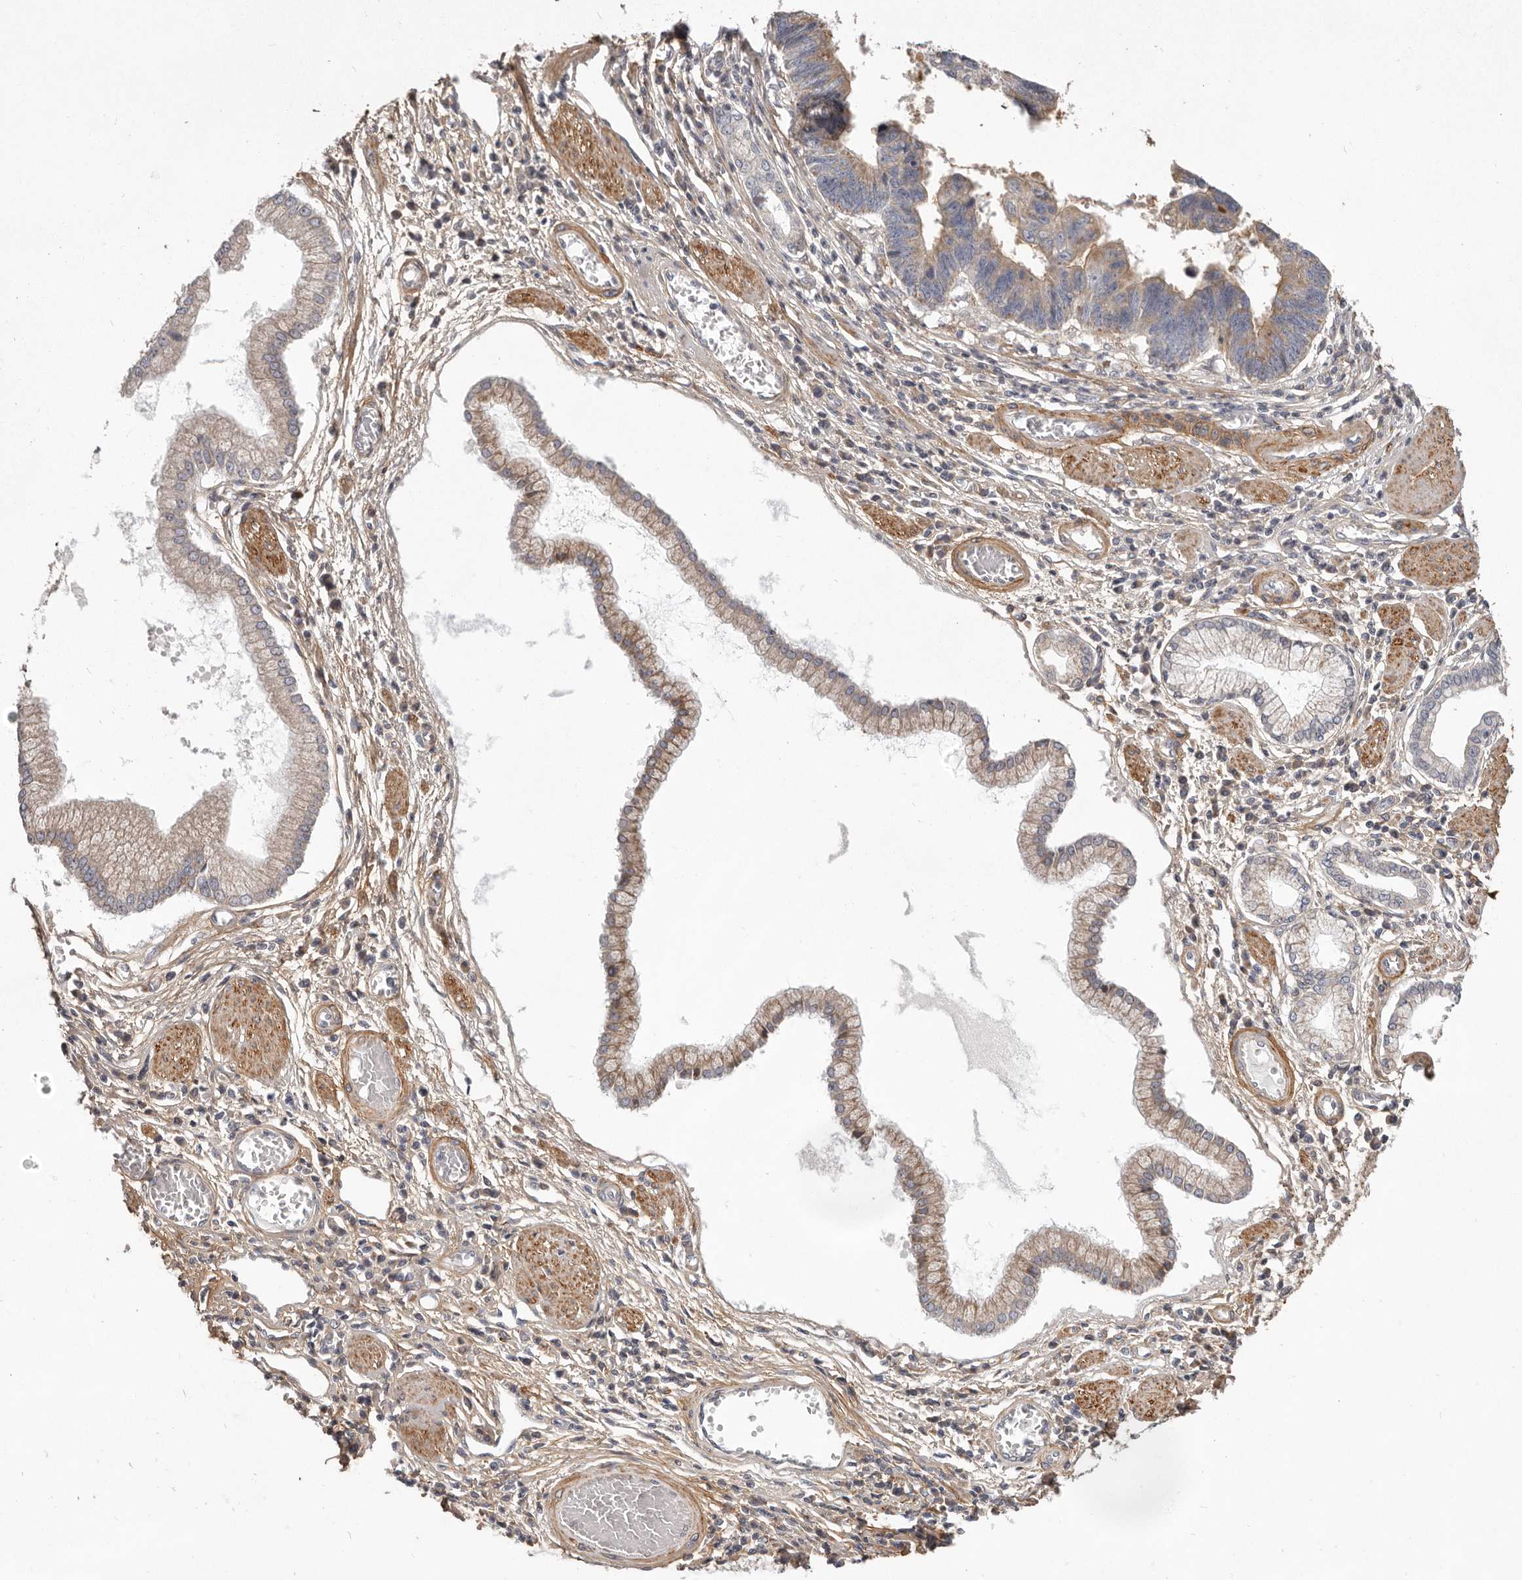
{"staining": {"intensity": "weak", "quantity": "25%-75%", "location": "cytoplasmic/membranous"}, "tissue": "stomach cancer", "cell_type": "Tumor cells", "image_type": "cancer", "snomed": [{"axis": "morphology", "description": "Adenocarcinoma, NOS"}, {"axis": "topography", "description": "Stomach"}], "caption": "Immunohistochemistry (IHC) of stomach adenocarcinoma reveals low levels of weak cytoplasmic/membranous staining in about 25%-75% of tumor cells.", "gene": "MRPS10", "patient": {"sex": "male", "age": 59}}